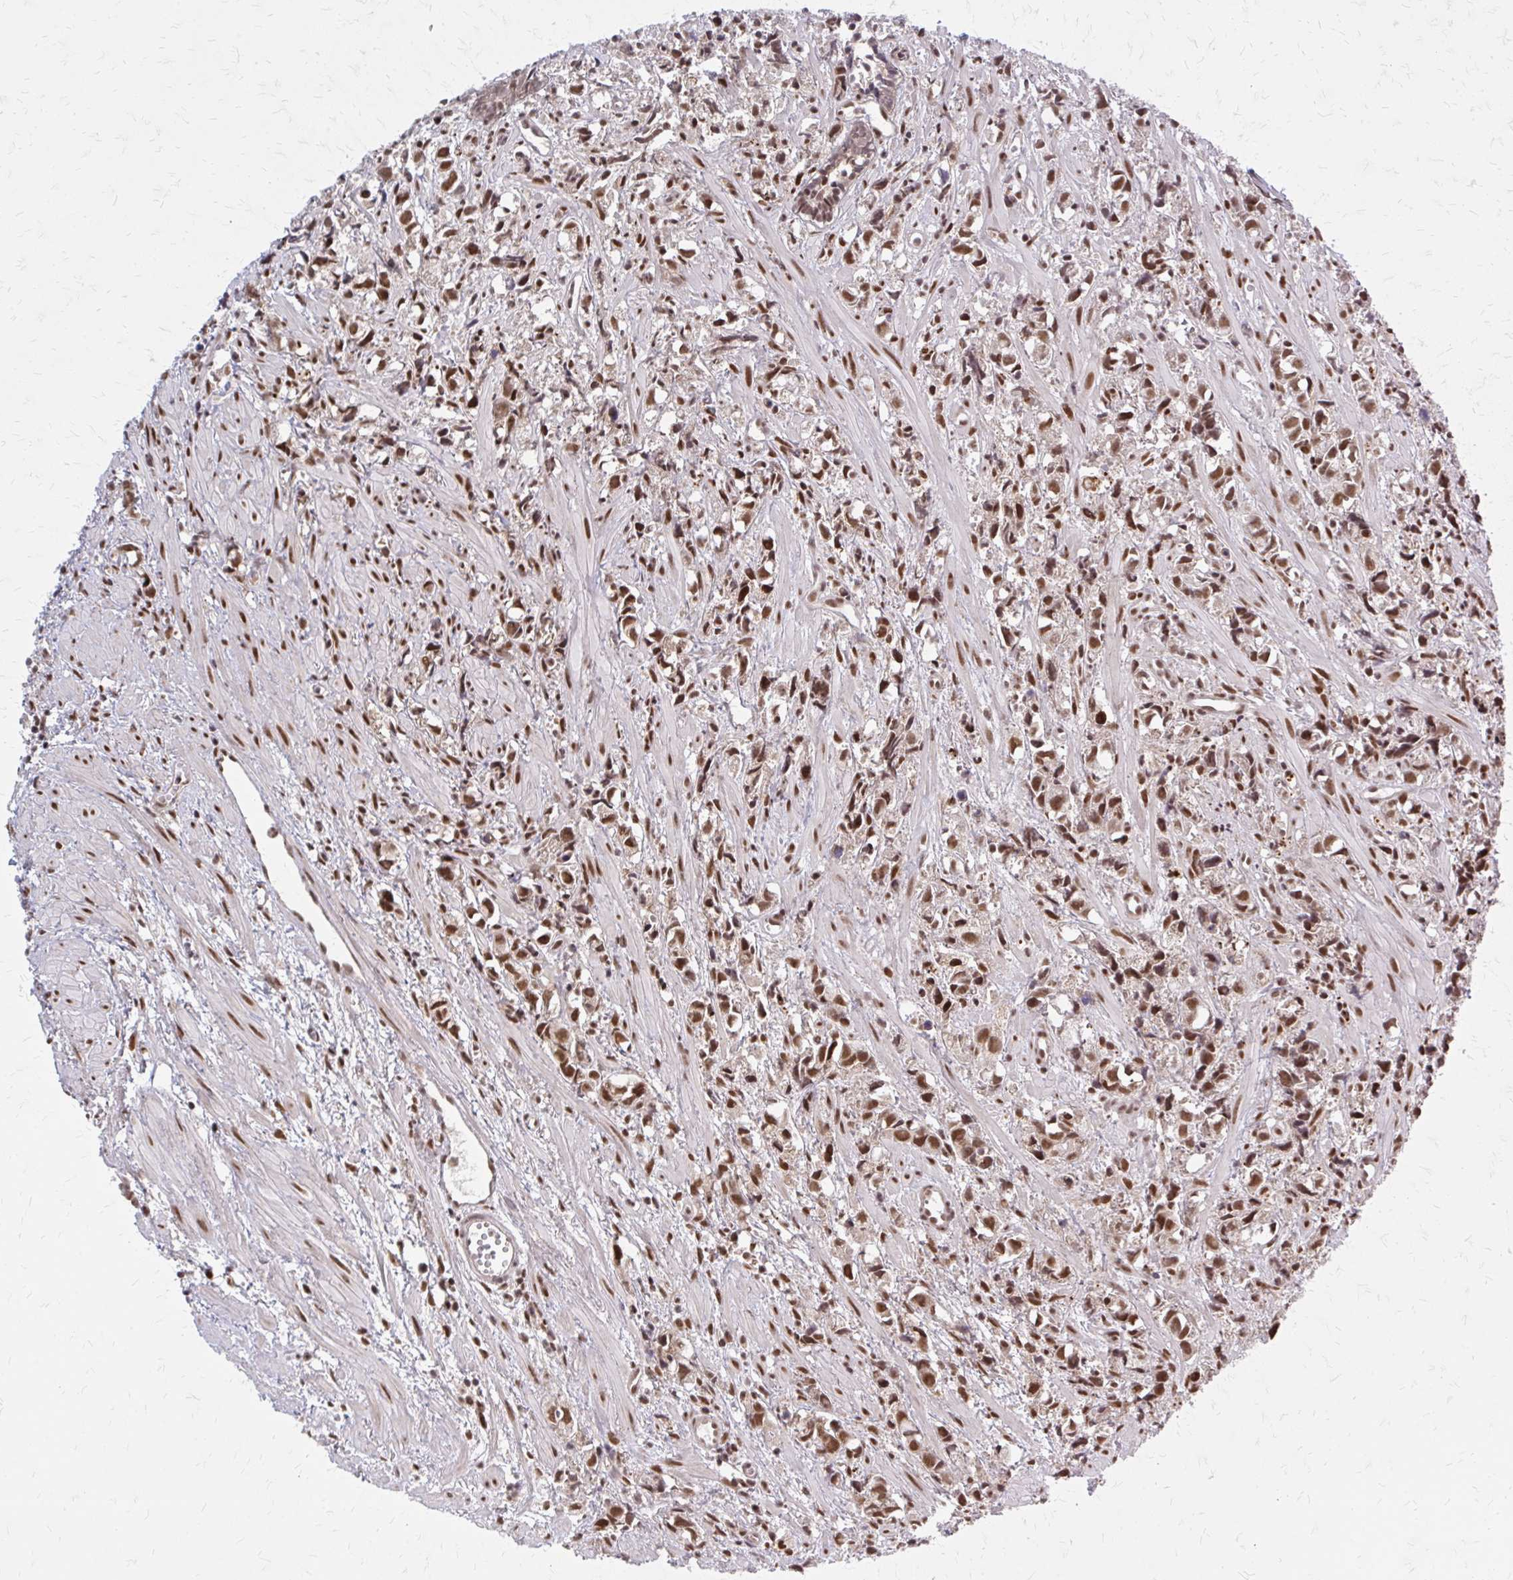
{"staining": {"intensity": "moderate", "quantity": ">75%", "location": "nuclear"}, "tissue": "prostate cancer", "cell_type": "Tumor cells", "image_type": "cancer", "snomed": [{"axis": "morphology", "description": "Adenocarcinoma, High grade"}, {"axis": "topography", "description": "Prostate"}], "caption": "IHC staining of prostate cancer, which exhibits medium levels of moderate nuclear positivity in approximately >75% of tumor cells indicating moderate nuclear protein staining. The staining was performed using DAB (3,3'-diaminobenzidine) (brown) for protein detection and nuclei were counterstained in hematoxylin (blue).", "gene": "HDAC3", "patient": {"sex": "male", "age": 58}}